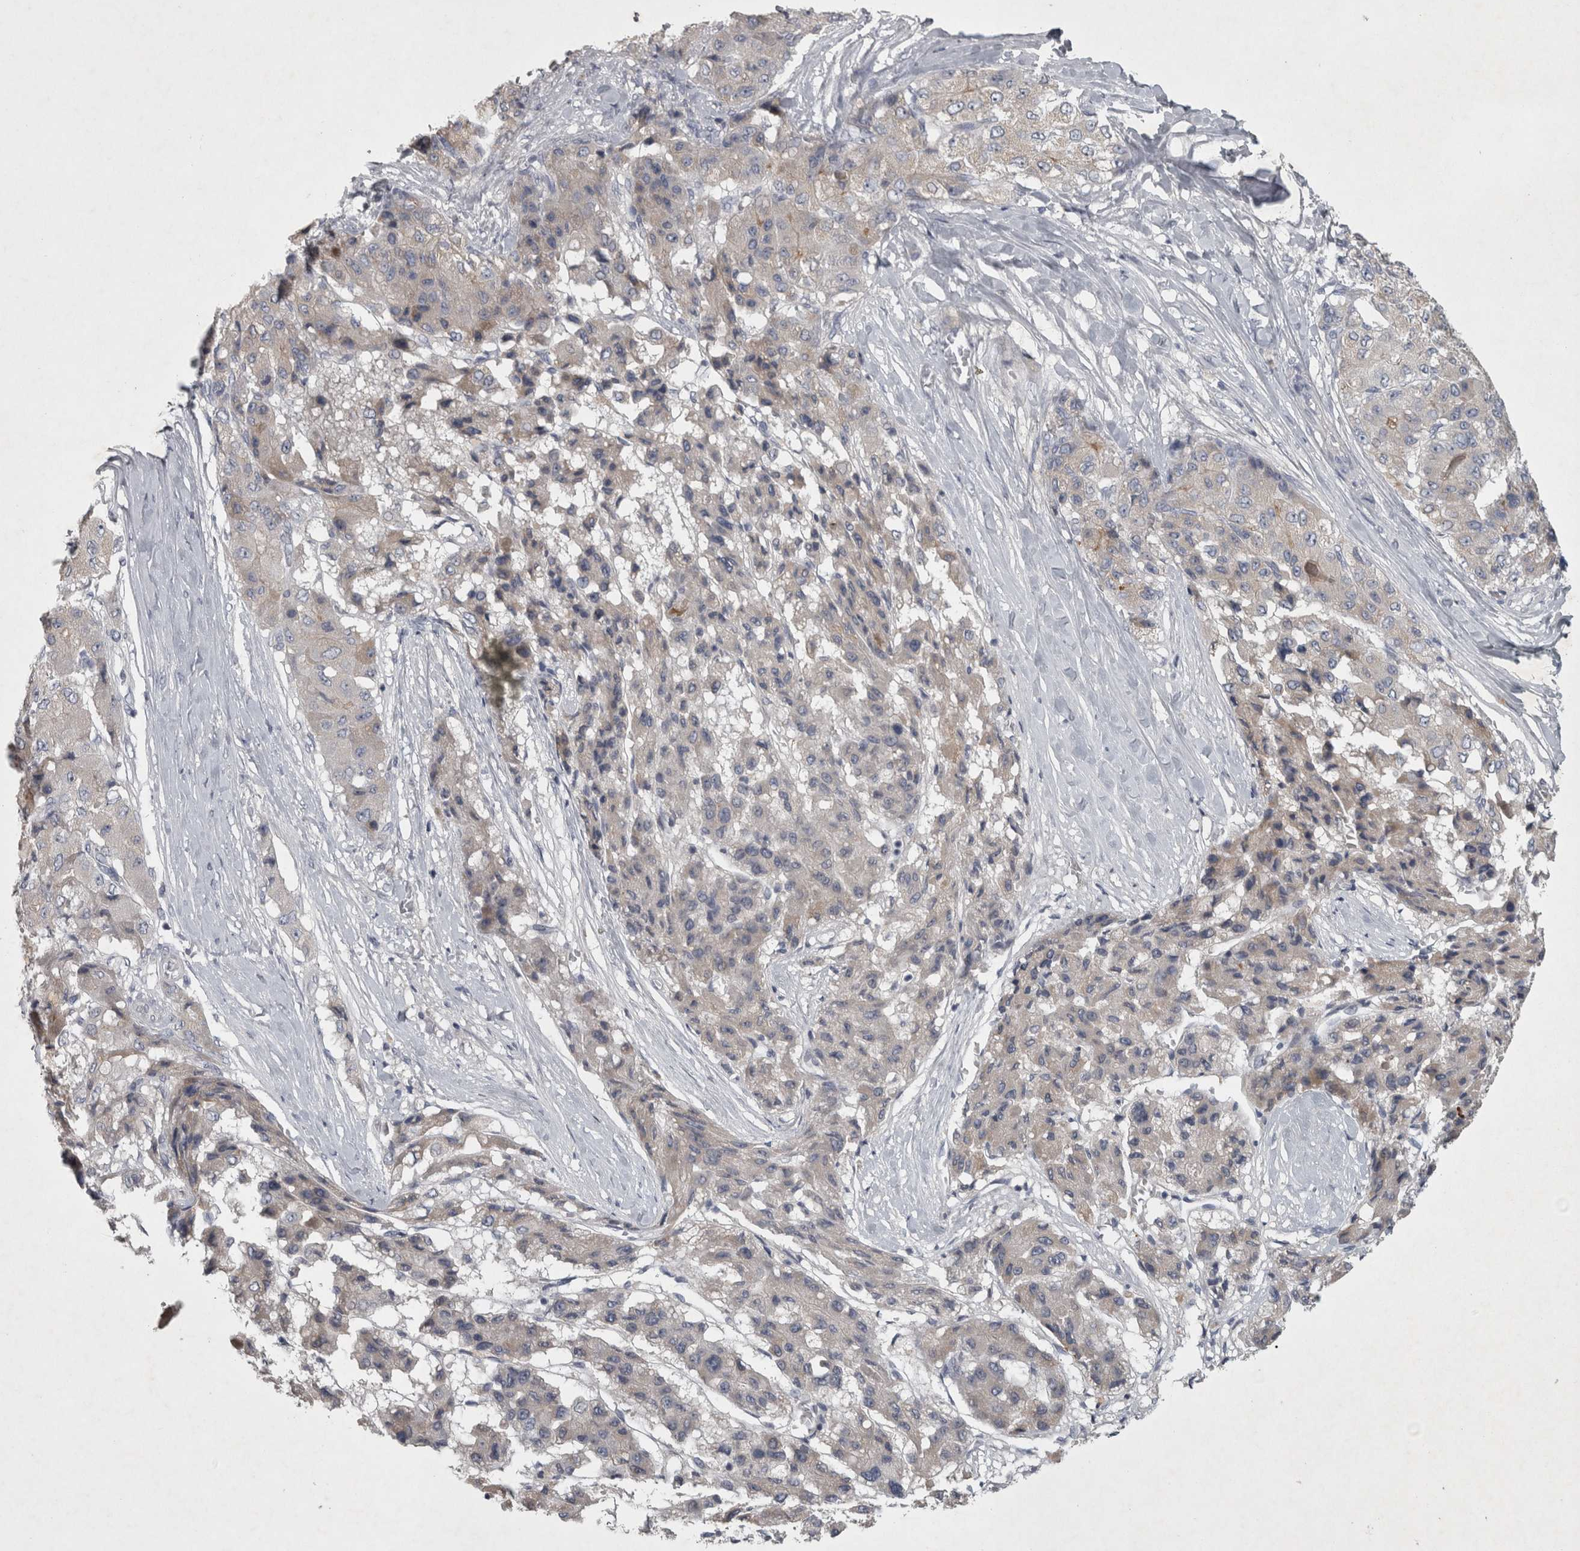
{"staining": {"intensity": "weak", "quantity": "<25%", "location": "cytoplasmic/membranous"}, "tissue": "liver cancer", "cell_type": "Tumor cells", "image_type": "cancer", "snomed": [{"axis": "morphology", "description": "Carcinoma, Hepatocellular, NOS"}, {"axis": "topography", "description": "Liver"}], "caption": "An image of human liver cancer (hepatocellular carcinoma) is negative for staining in tumor cells.", "gene": "ENPP7", "patient": {"sex": "male", "age": 80}}